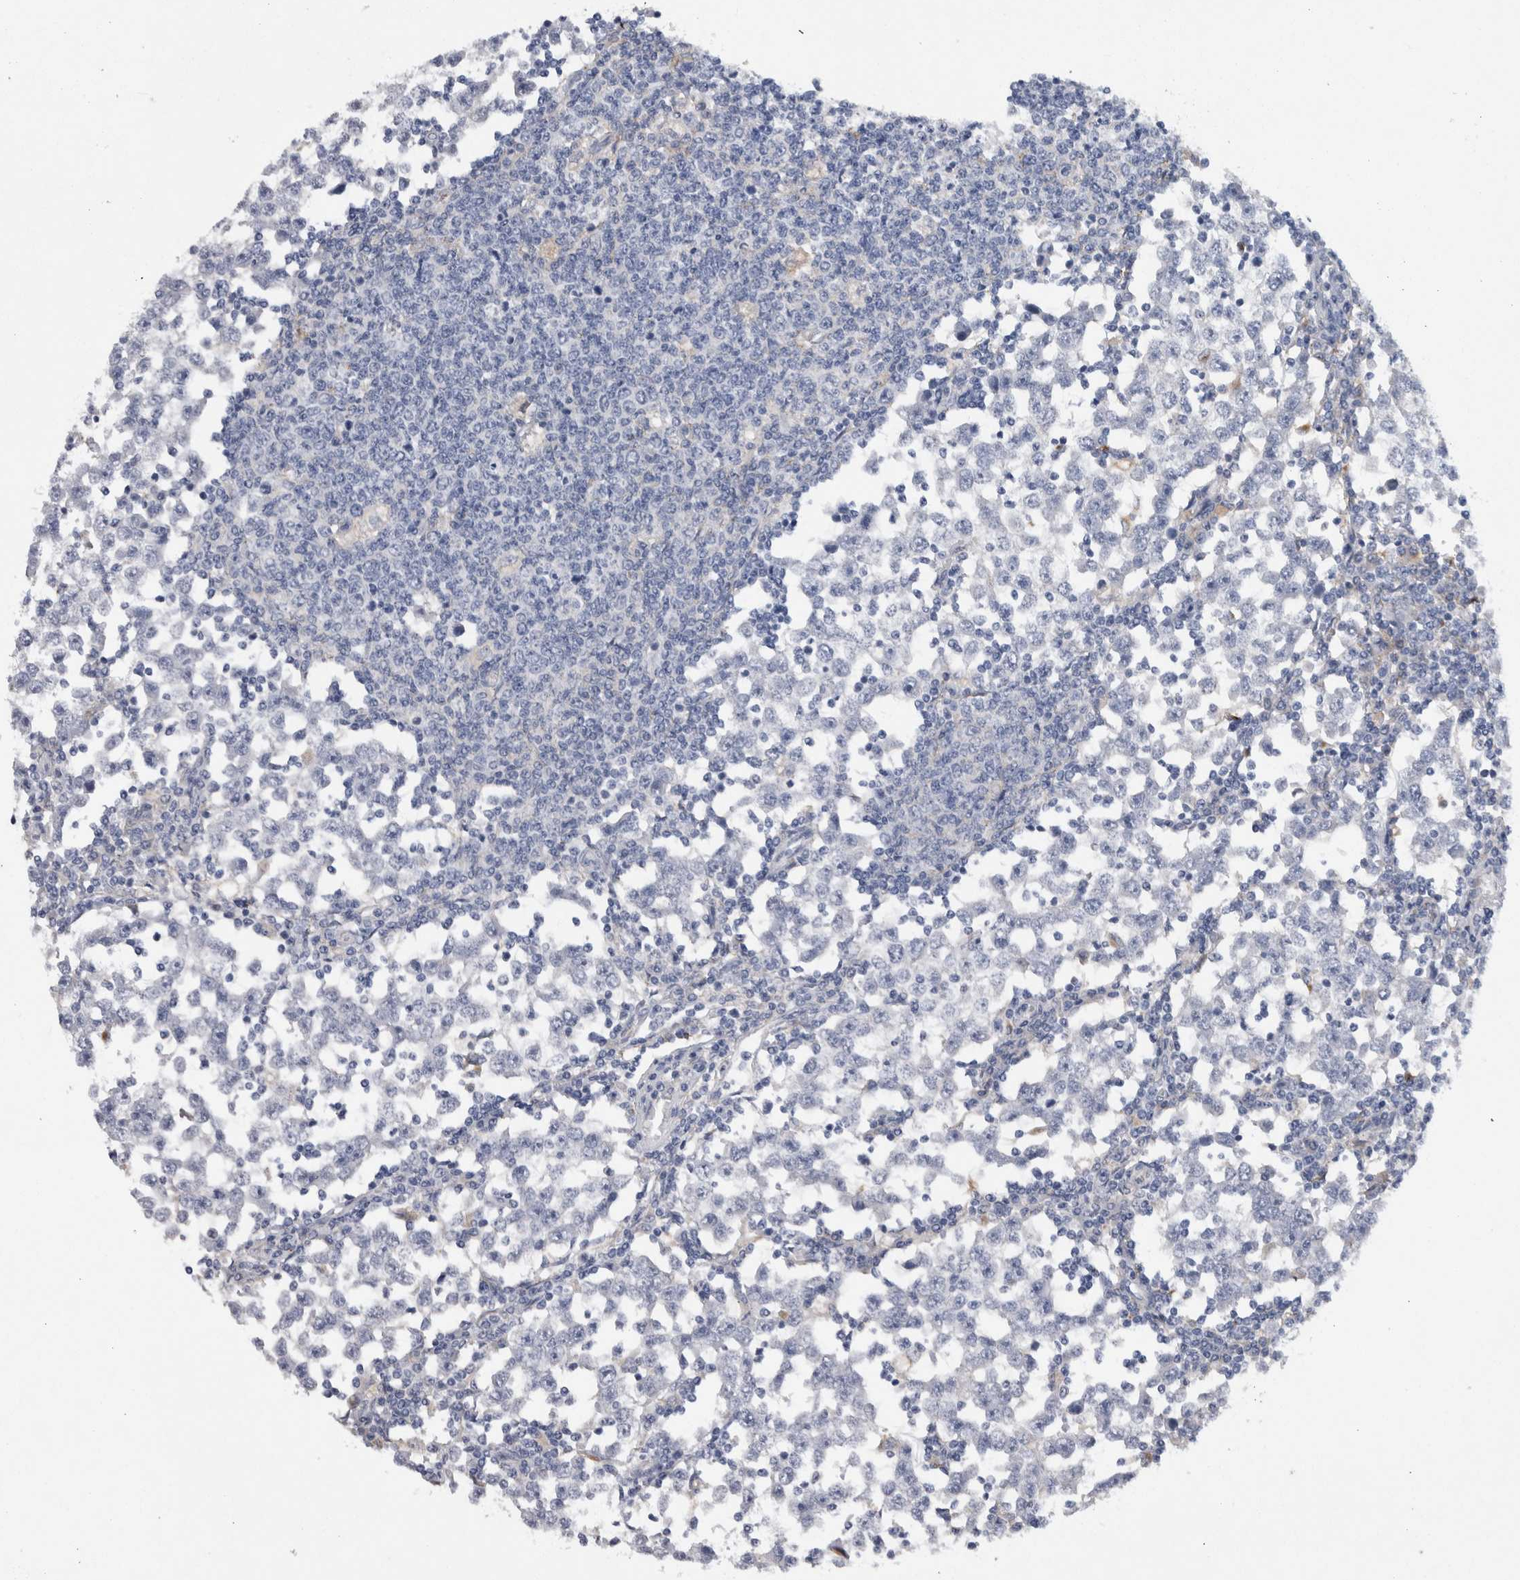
{"staining": {"intensity": "negative", "quantity": "none", "location": "none"}, "tissue": "testis cancer", "cell_type": "Tumor cells", "image_type": "cancer", "snomed": [{"axis": "morphology", "description": "Seminoma, NOS"}, {"axis": "topography", "description": "Testis"}], "caption": "The IHC image has no significant staining in tumor cells of testis seminoma tissue.", "gene": "CD63", "patient": {"sex": "male", "age": 65}}